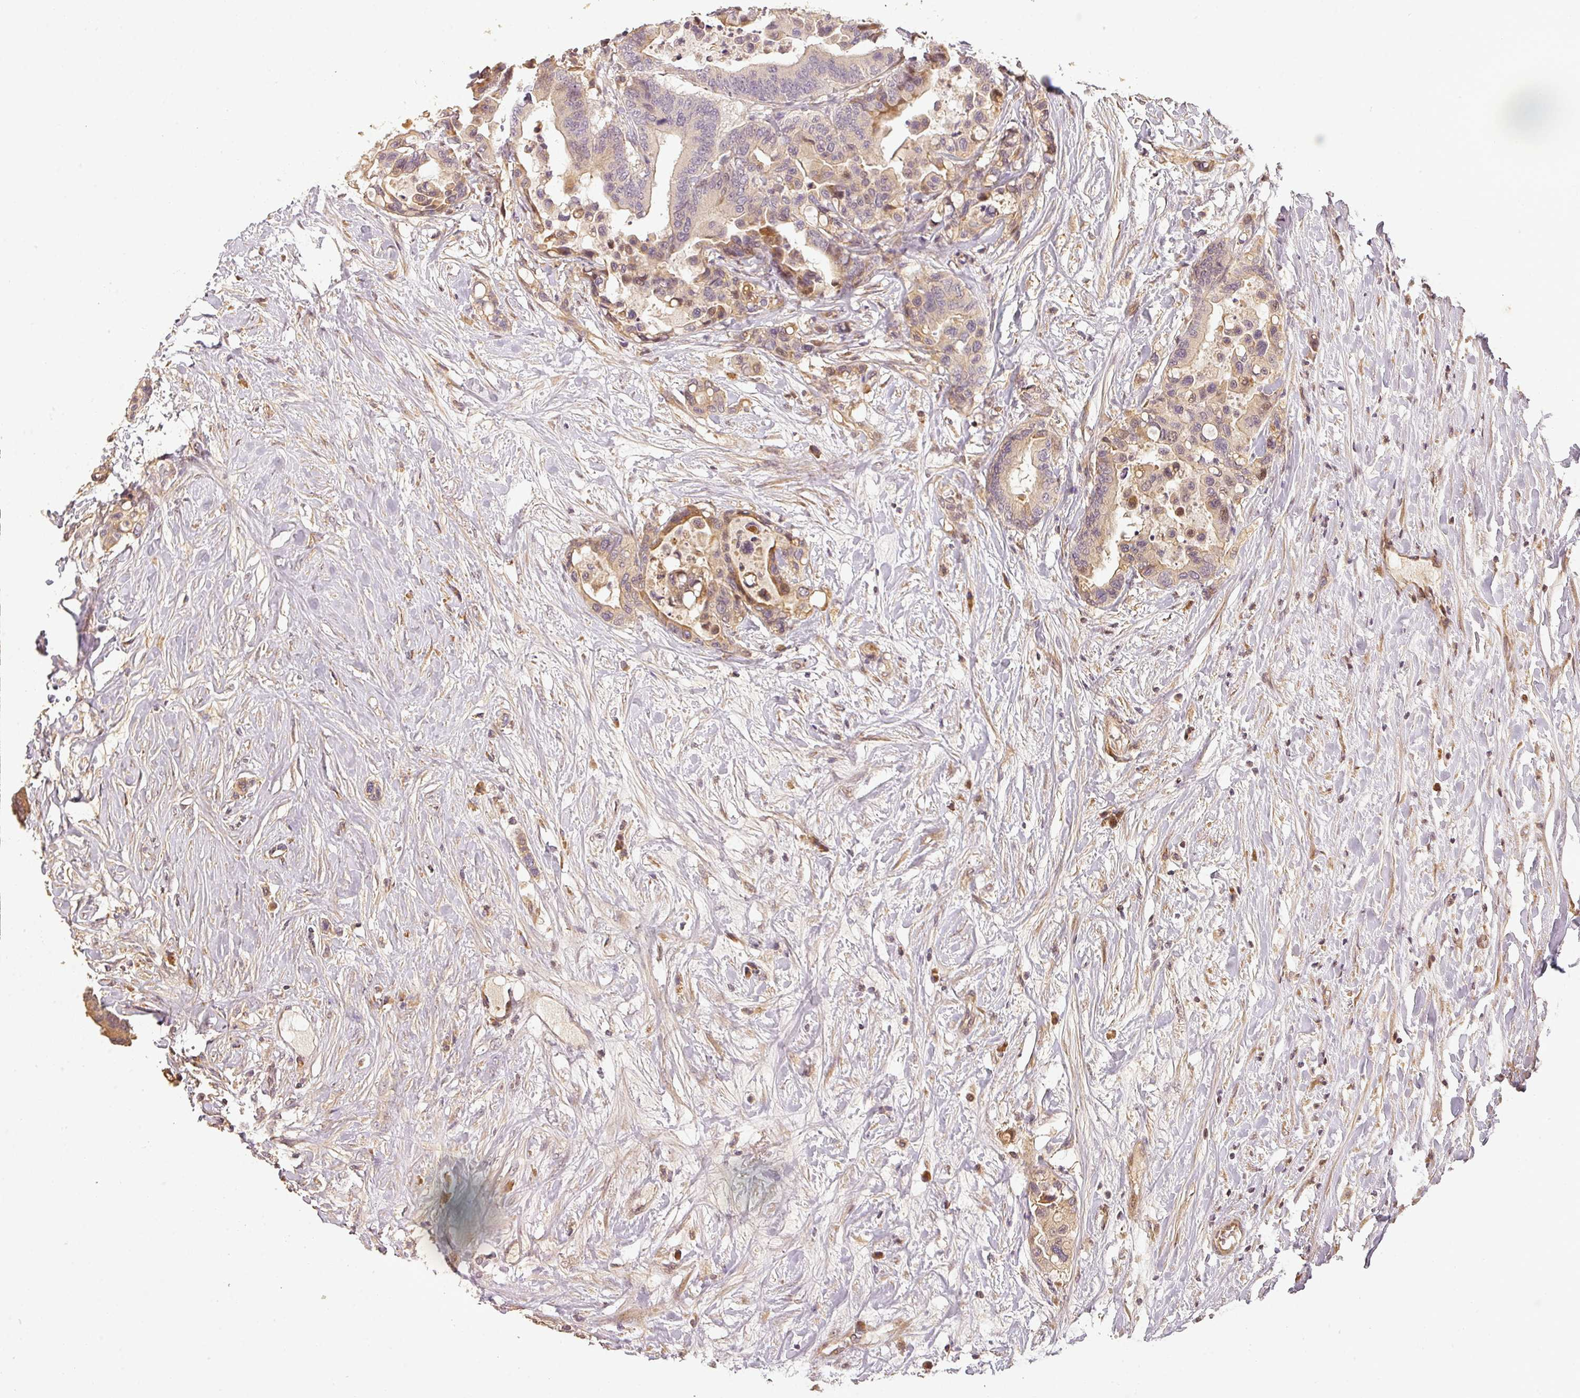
{"staining": {"intensity": "moderate", "quantity": "<25%", "location": "cytoplasmic/membranous,nuclear"}, "tissue": "colorectal cancer", "cell_type": "Tumor cells", "image_type": "cancer", "snomed": [{"axis": "morphology", "description": "Normal tissue, NOS"}, {"axis": "morphology", "description": "Adenocarcinoma, NOS"}, {"axis": "topography", "description": "Colon"}], "caption": "This is a histology image of IHC staining of colorectal cancer, which shows moderate staining in the cytoplasmic/membranous and nuclear of tumor cells.", "gene": "BPIFB3", "patient": {"sex": "male", "age": 82}}